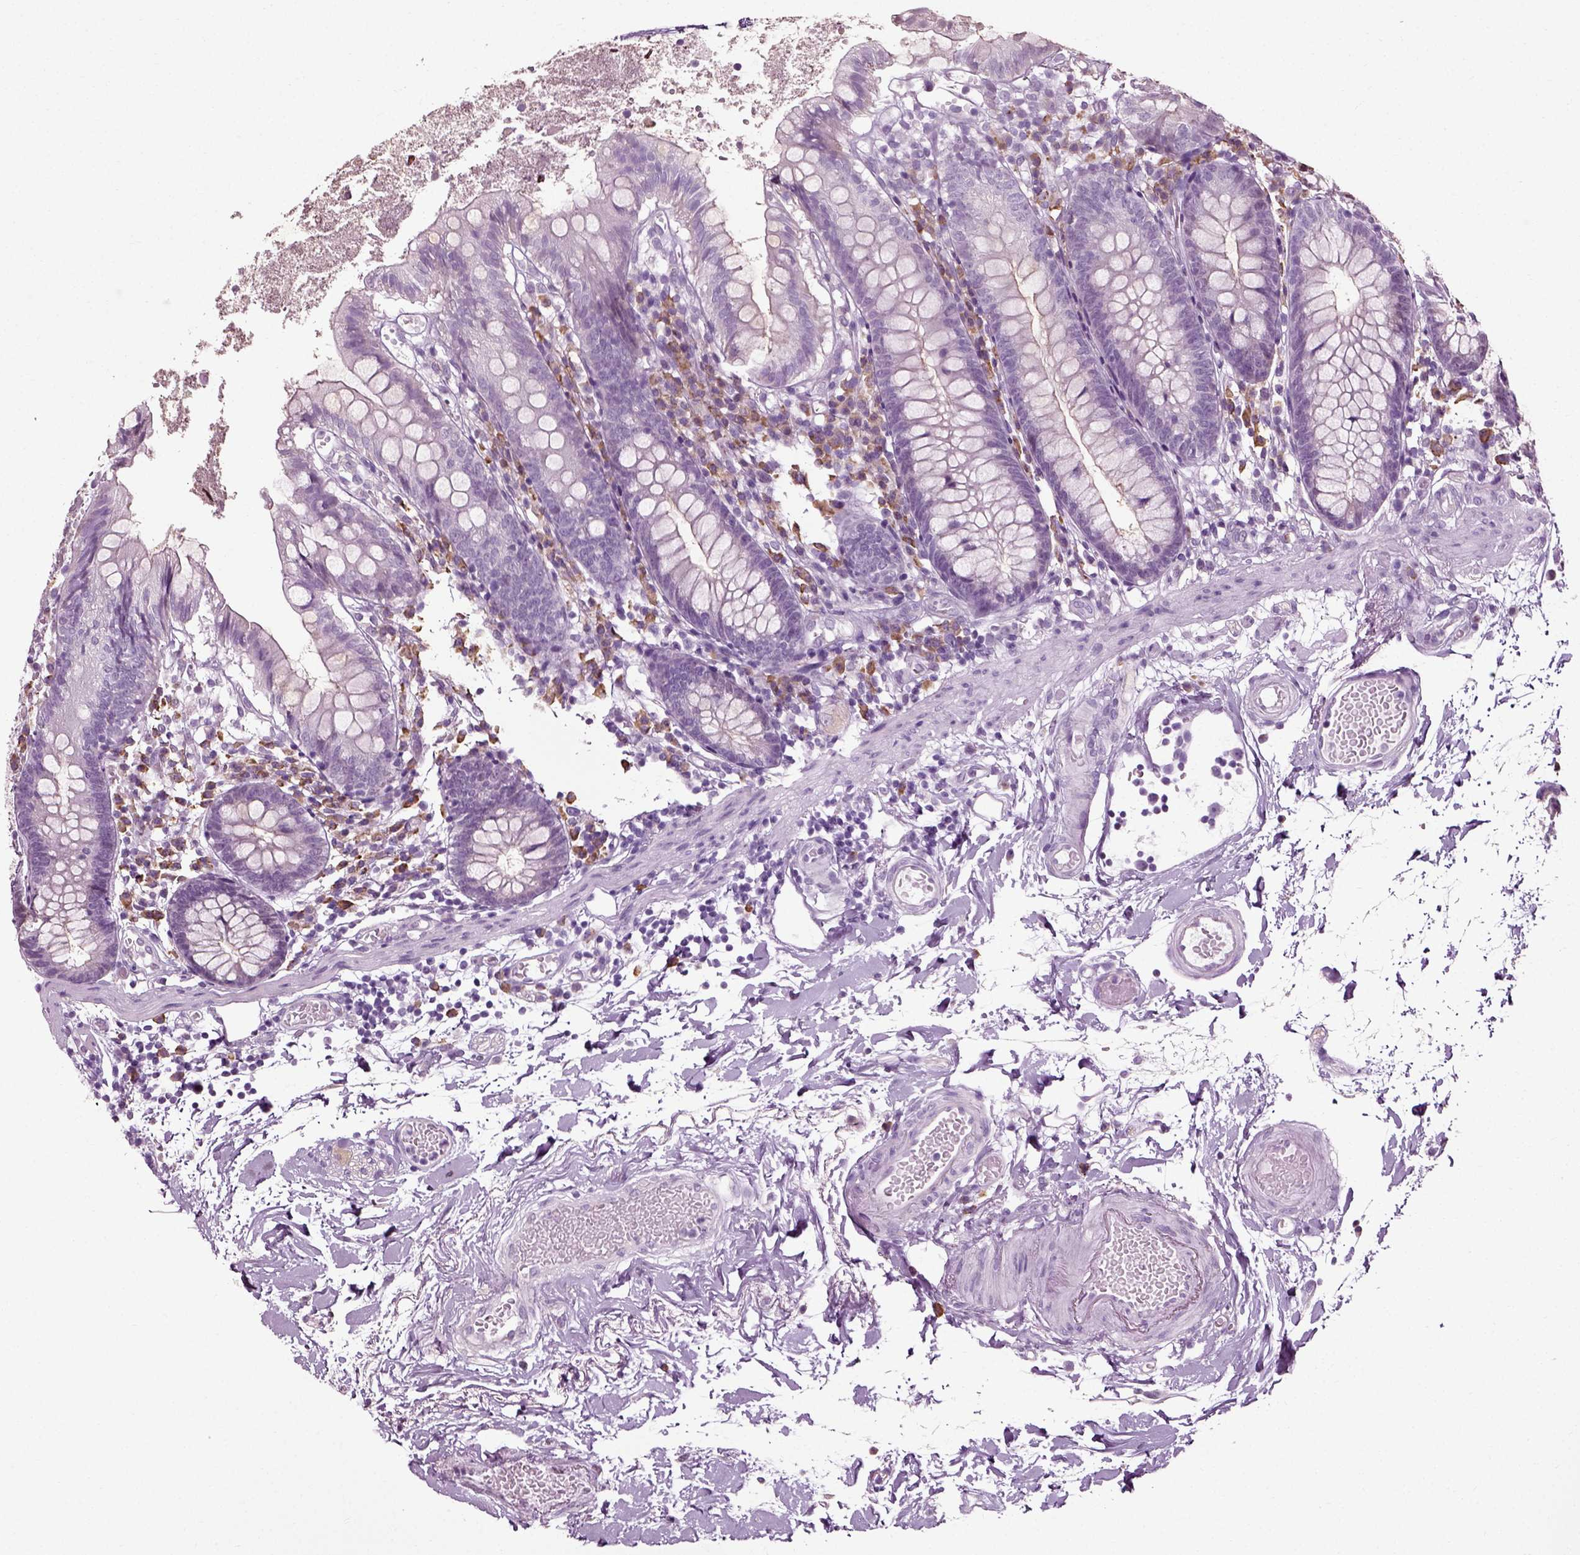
{"staining": {"intensity": "negative", "quantity": "none", "location": "none"}, "tissue": "small intestine", "cell_type": "Glandular cells", "image_type": "normal", "snomed": [{"axis": "morphology", "description": "Normal tissue, NOS"}, {"axis": "topography", "description": "Small intestine"}], "caption": "This is a micrograph of immunohistochemistry (IHC) staining of normal small intestine, which shows no staining in glandular cells.", "gene": "SLC26A8", "patient": {"sex": "female", "age": 90}}